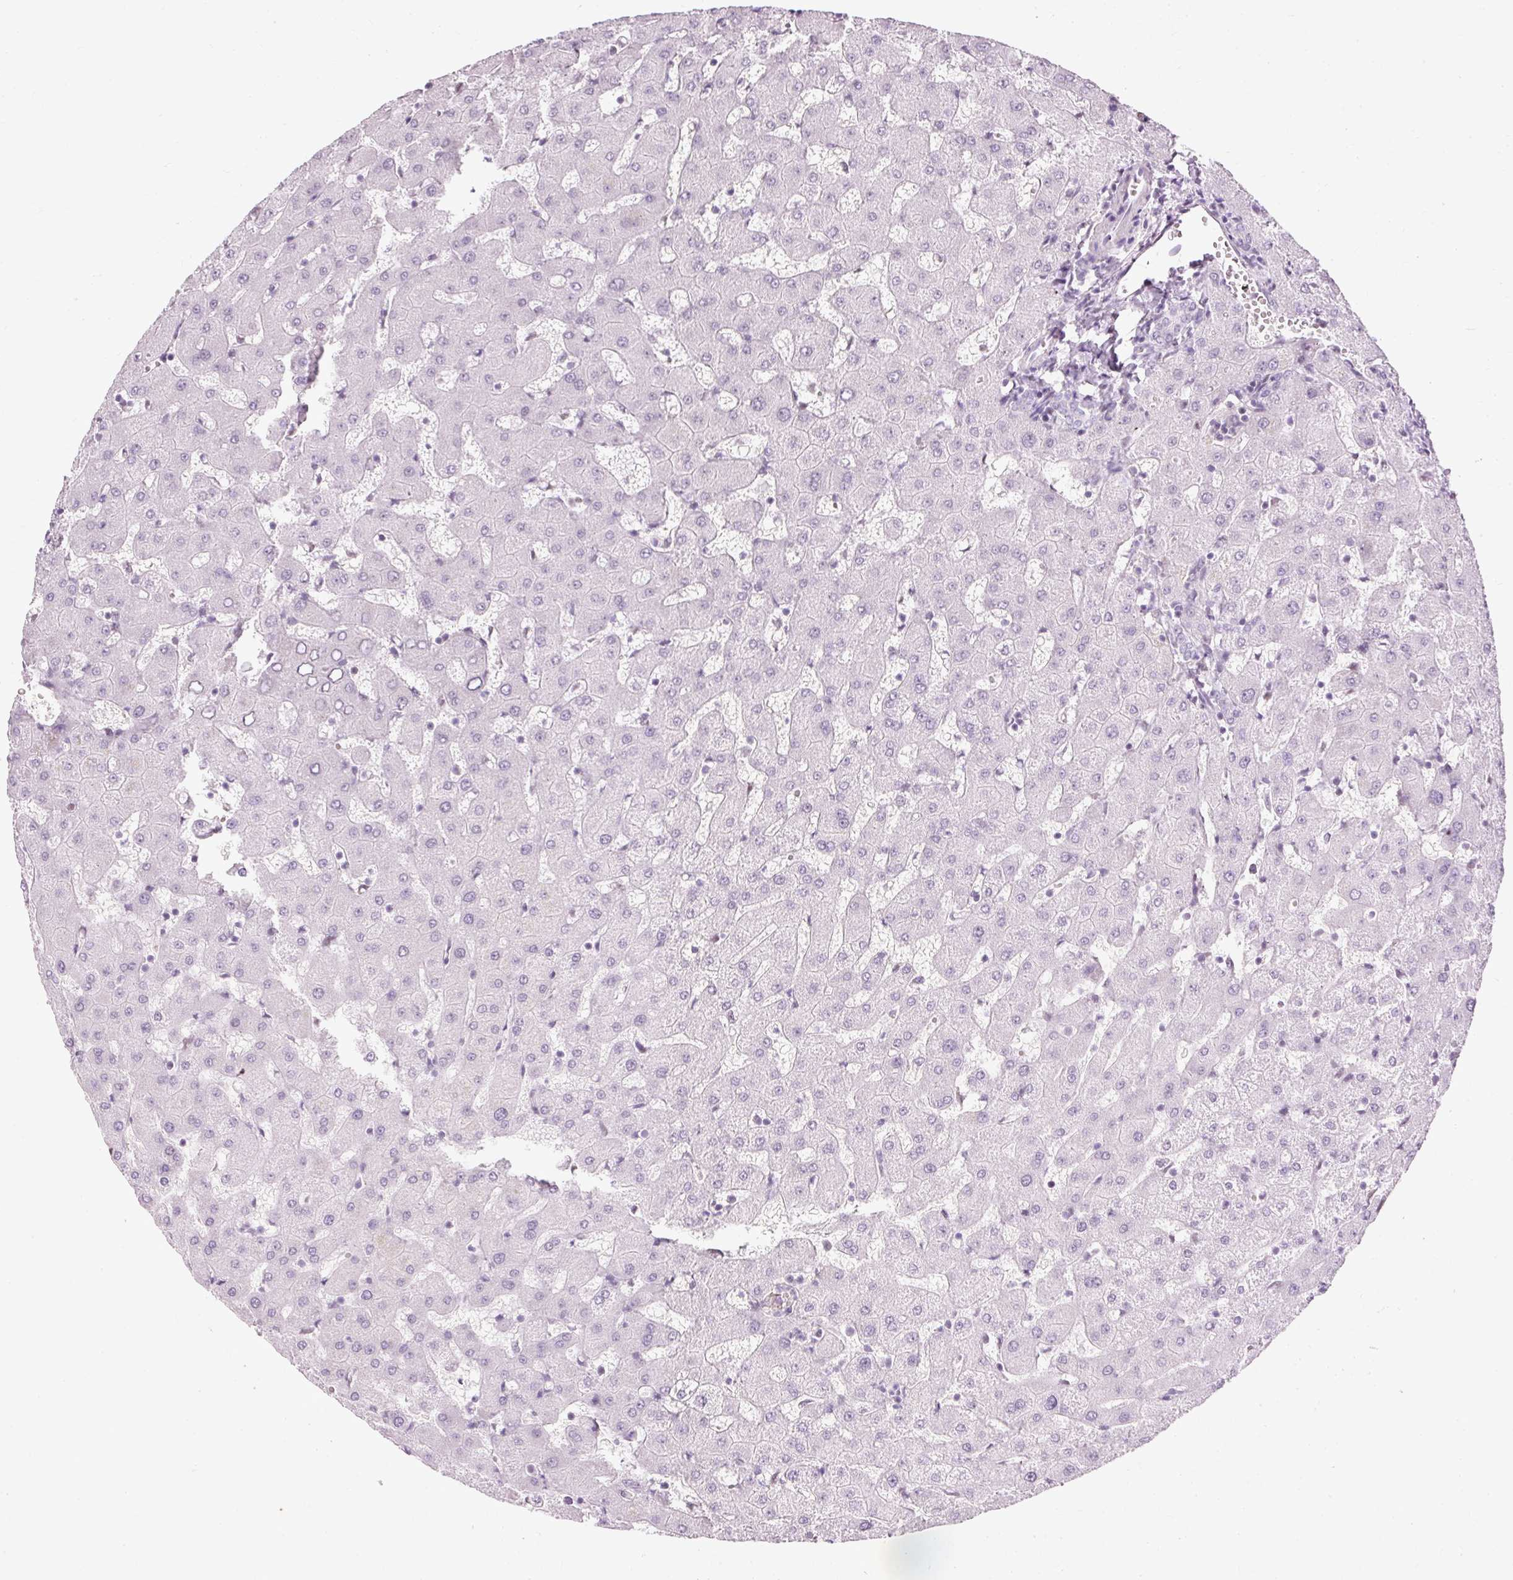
{"staining": {"intensity": "negative", "quantity": "none", "location": "none"}, "tissue": "liver", "cell_type": "Cholangiocytes", "image_type": "normal", "snomed": [{"axis": "morphology", "description": "Normal tissue, NOS"}, {"axis": "topography", "description": "Liver"}], "caption": "Liver was stained to show a protein in brown. There is no significant positivity in cholangiocytes. (DAB IHC, high magnification).", "gene": "PDE6B", "patient": {"sex": "female", "age": 63}}